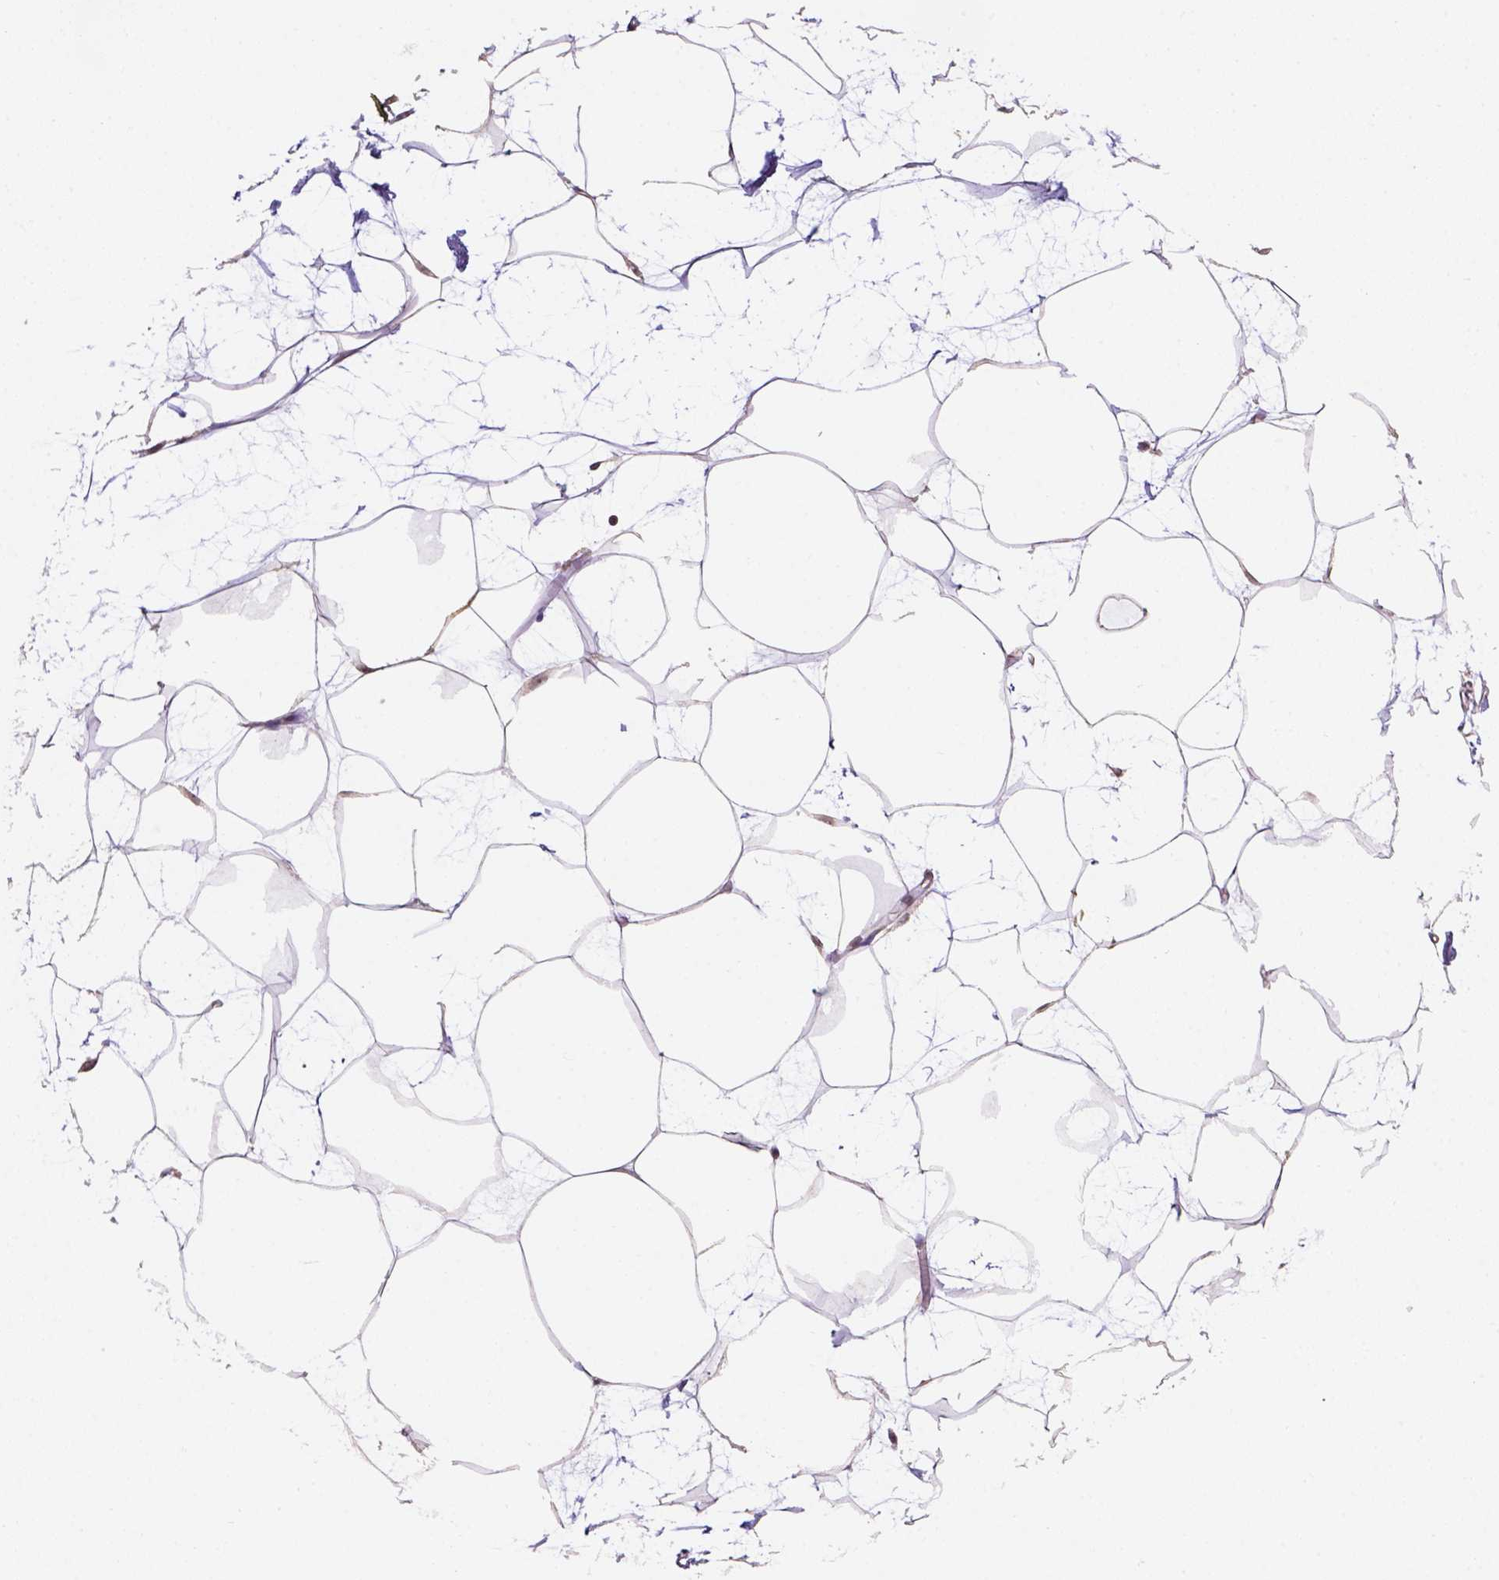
{"staining": {"intensity": "moderate", "quantity": ">75%", "location": "nuclear"}, "tissue": "breast", "cell_type": "Adipocytes", "image_type": "normal", "snomed": [{"axis": "morphology", "description": "Normal tissue, NOS"}, {"axis": "topography", "description": "Breast"}], "caption": "This is a photomicrograph of IHC staining of unremarkable breast, which shows moderate expression in the nuclear of adipocytes.", "gene": "DDX50", "patient": {"sex": "female", "age": 45}}